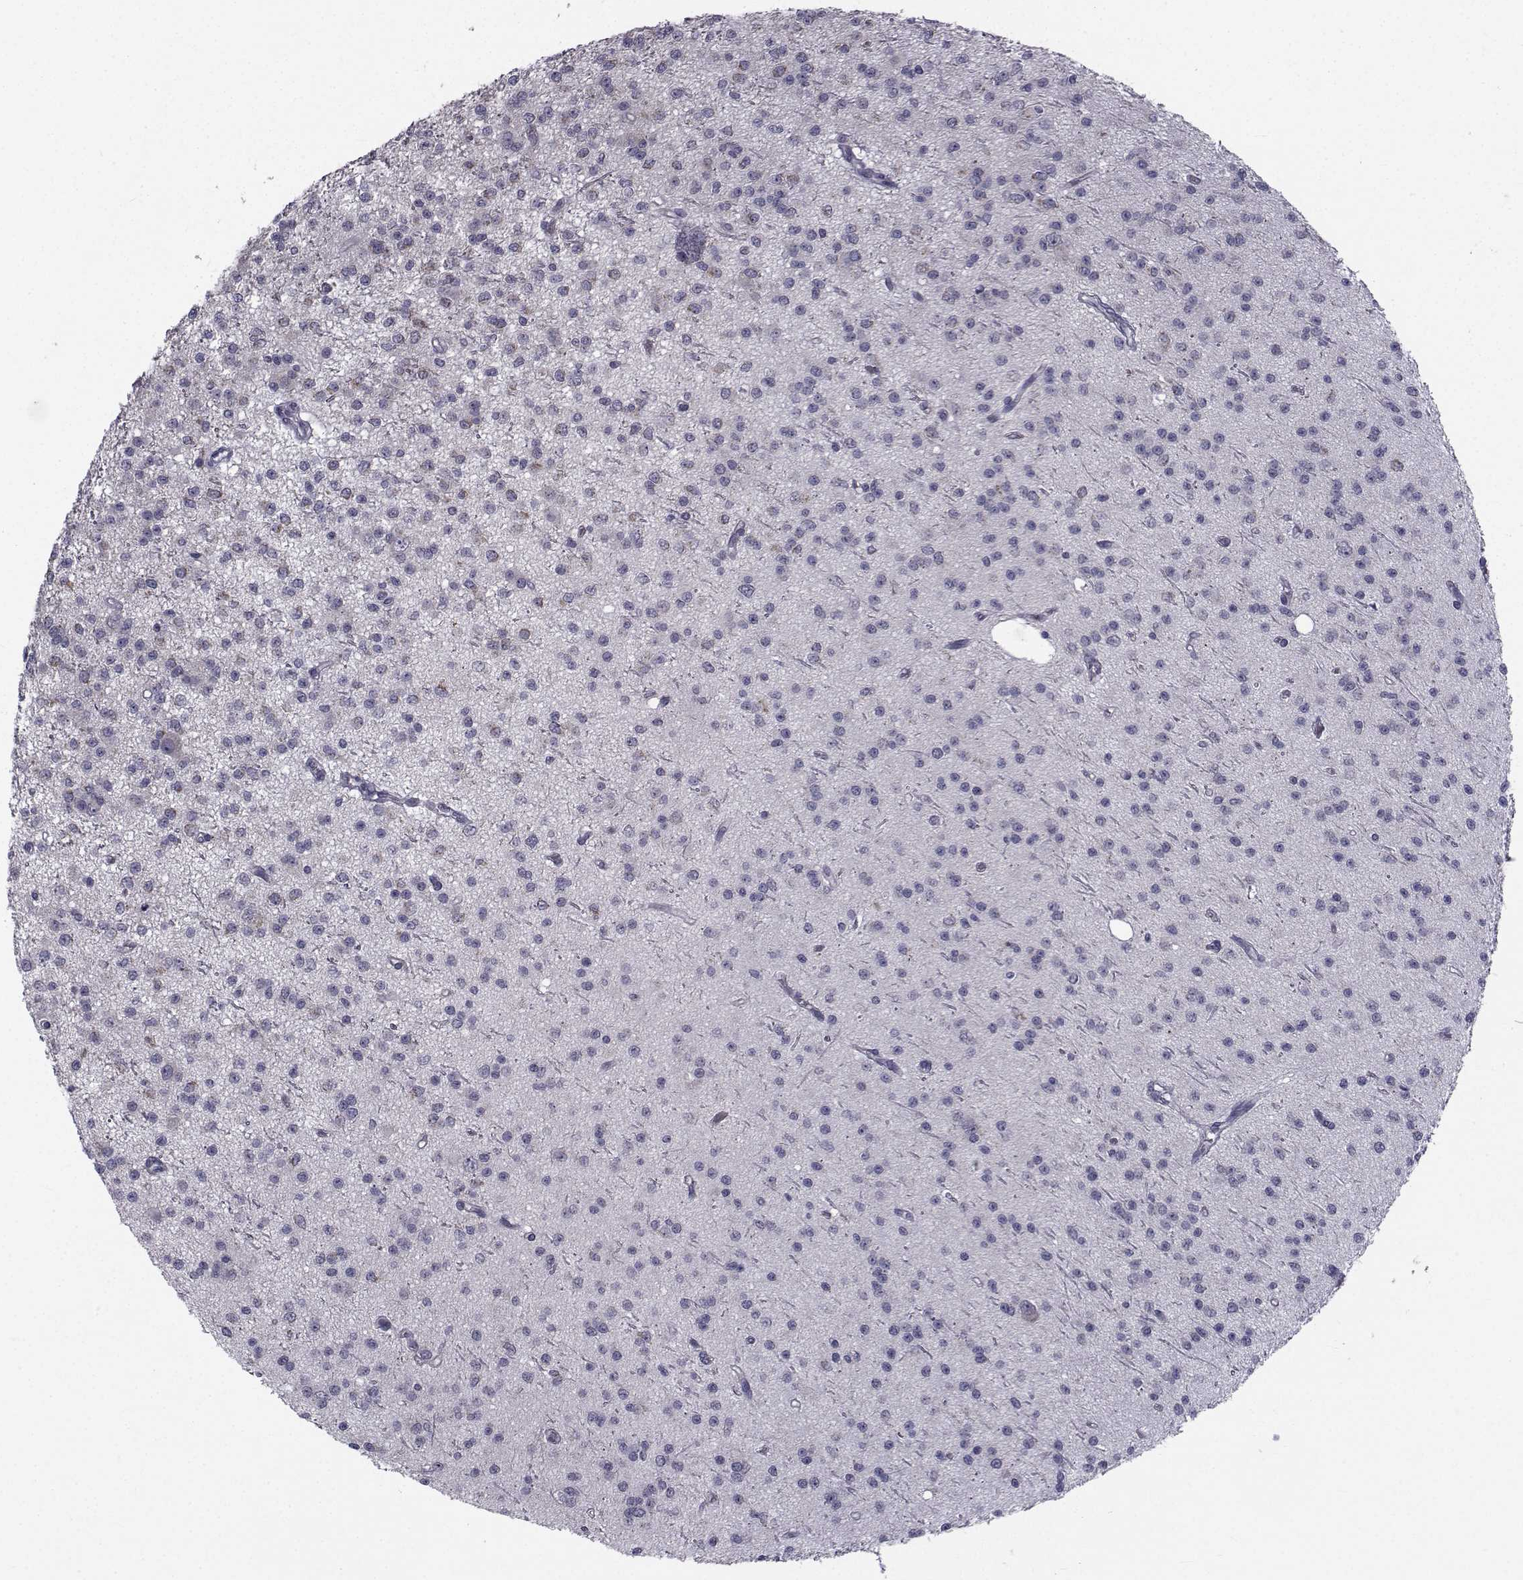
{"staining": {"intensity": "negative", "quantity": "none", "location": "none"}, "tissue": "glioma", "cell_type": "Tumor cells", "image_type": "cancer", "snomed": [{"axis": "morphology", "description": "Glioma, malignant, Low grade"}, {"axis": "topography", "description": "Brain"}], "caption": "Glioma was stained to show a protein in brown. There is no significant expression in tumor cells.", "gene": "ANGPT1", "patient": {"sex": "male", "age": 27}}